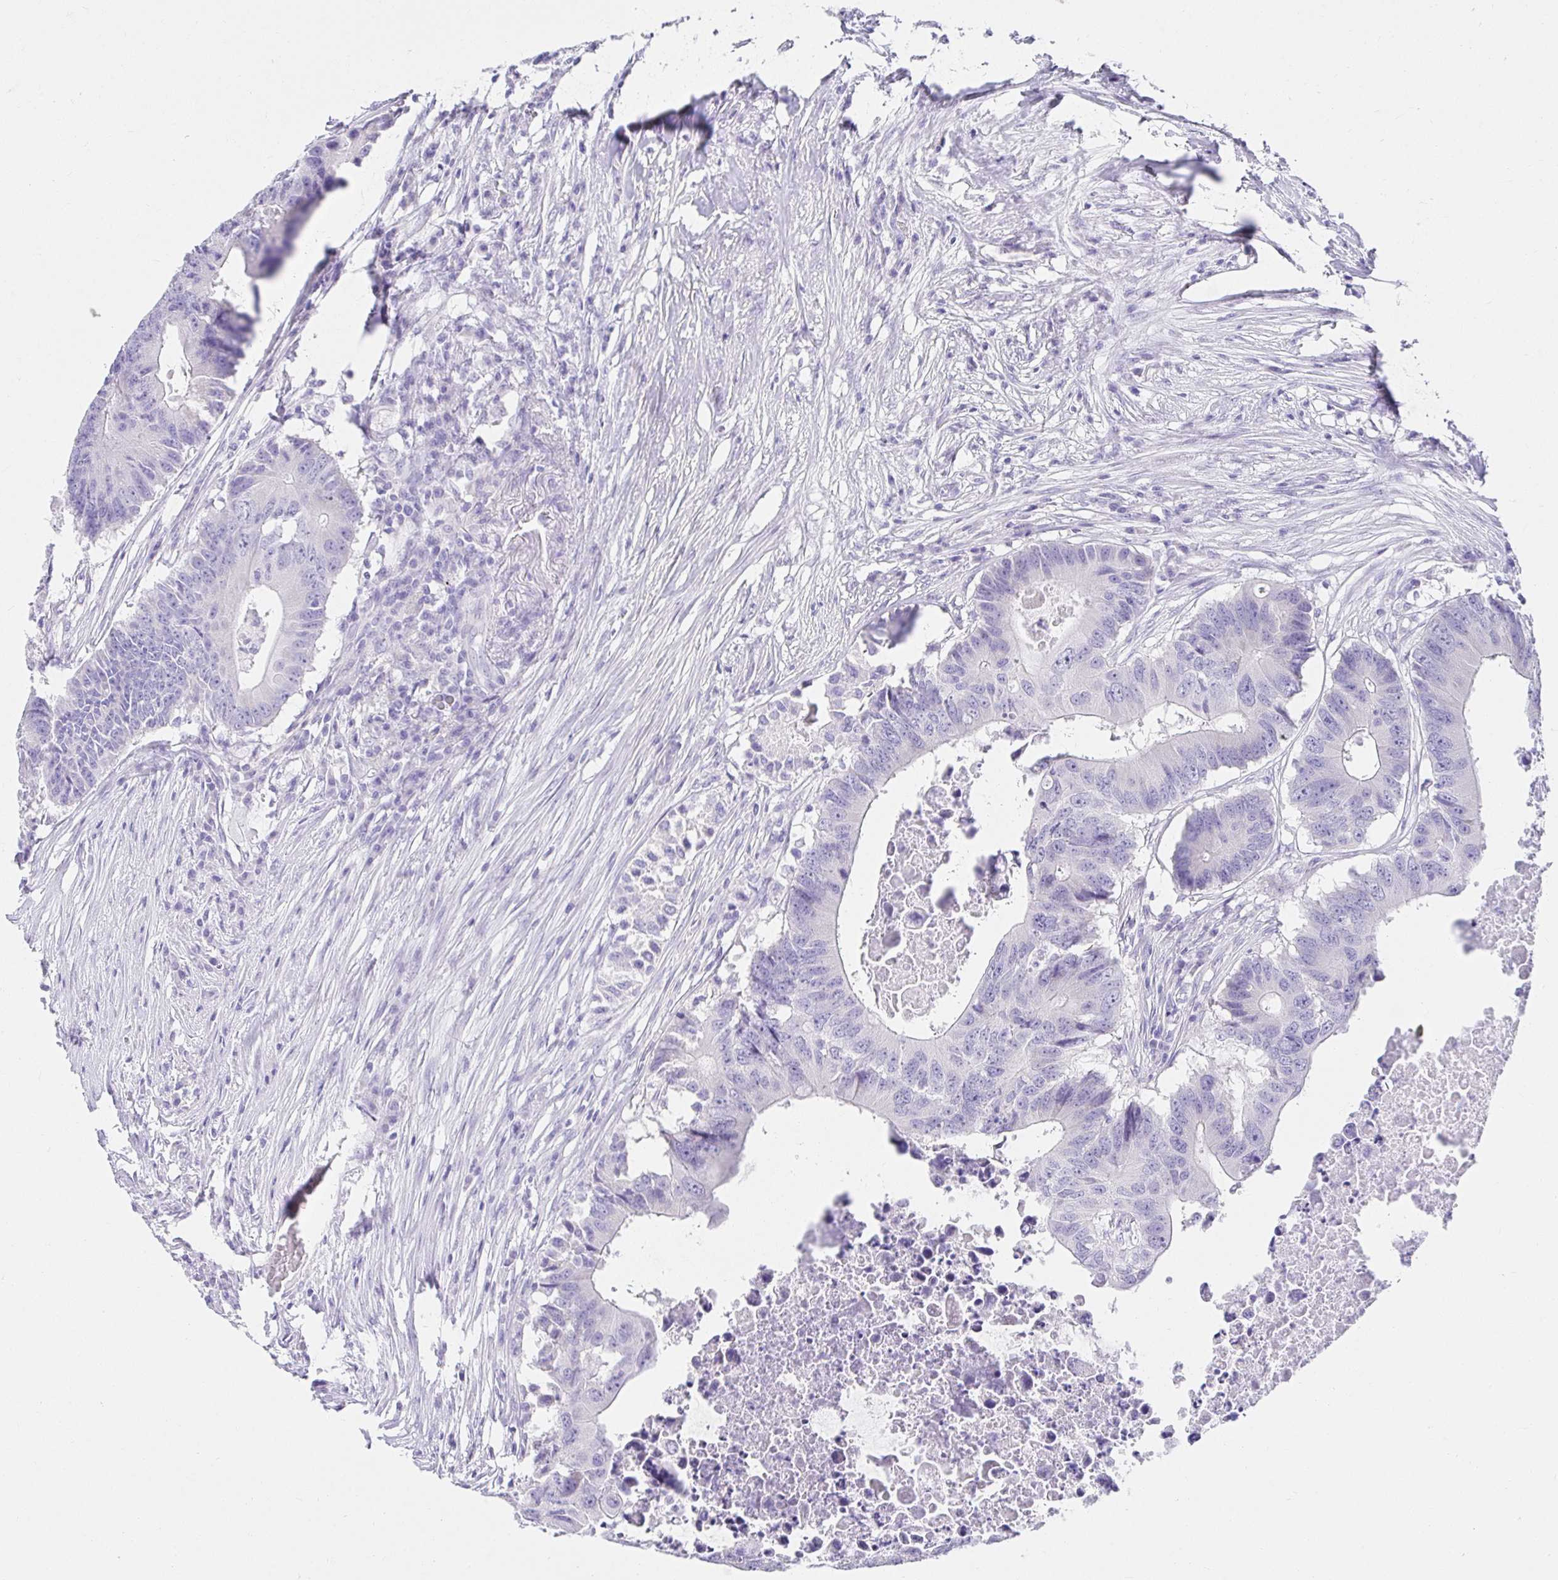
{"staining": {"intensity": "negative", "quantity": "none", "location": "none"}, "tissue": "colorectal cancer", "cell_type": "Tumor cells", "image_type": "cancer", "snomed": [{"axis": "morphology", "description": "Adenocarcinoma, NOS"}, {"axis": "topography", "description": "Colon"}], "caption": "Immunohistochemistry of colorectal adenocarcinoma shows no staining in tumor cells. Brightfield microscopy of immunohistochemistry (IHC) stained with DAB (brown) and hematoxylin (blue), captured at high magnification.", "gene": "VGLL1", "patient": {"sex": "male", "age": 71}}